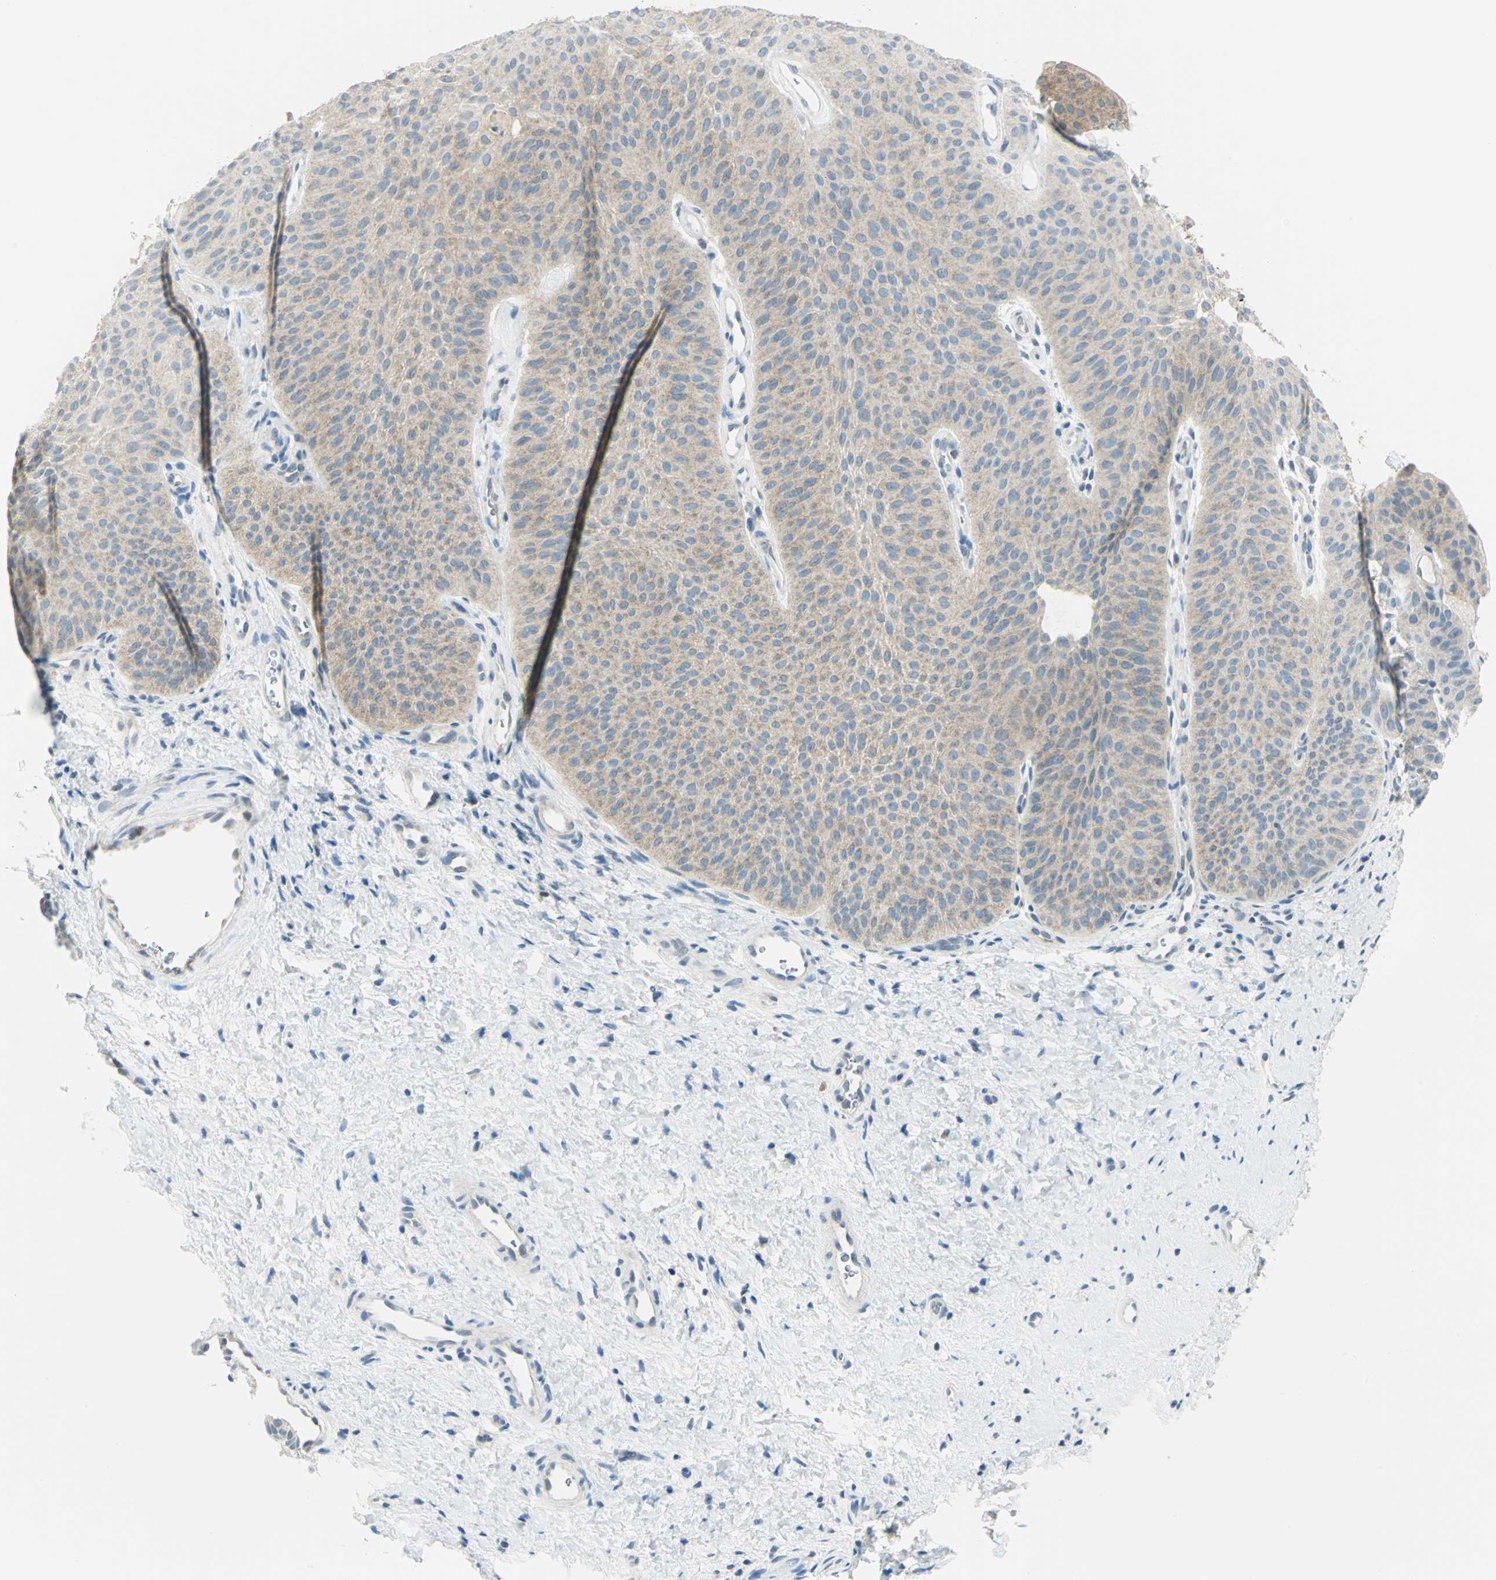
{"staining": {"intensity": "weak", "quantity": ">75%", "location": "cytoplasmic/membranous"}, "tissue": "urothelial cancer", "cell_type": "Tumor cells", "image_type": "cancer", "snomed": [{"axis": "morphology", "description": "Urothelial carcinoma, Low grade"}, {"axis": "topography", "description": "Urinary bladder"}], "caption": "Immunohistochemical staining of human urothelial cancer exhibits weak cytoplasmic/membranous protein positivity in about >75% of tumor cells.", "gene": "ALDOA", "patient": {"sex": "female", "age": 60}}